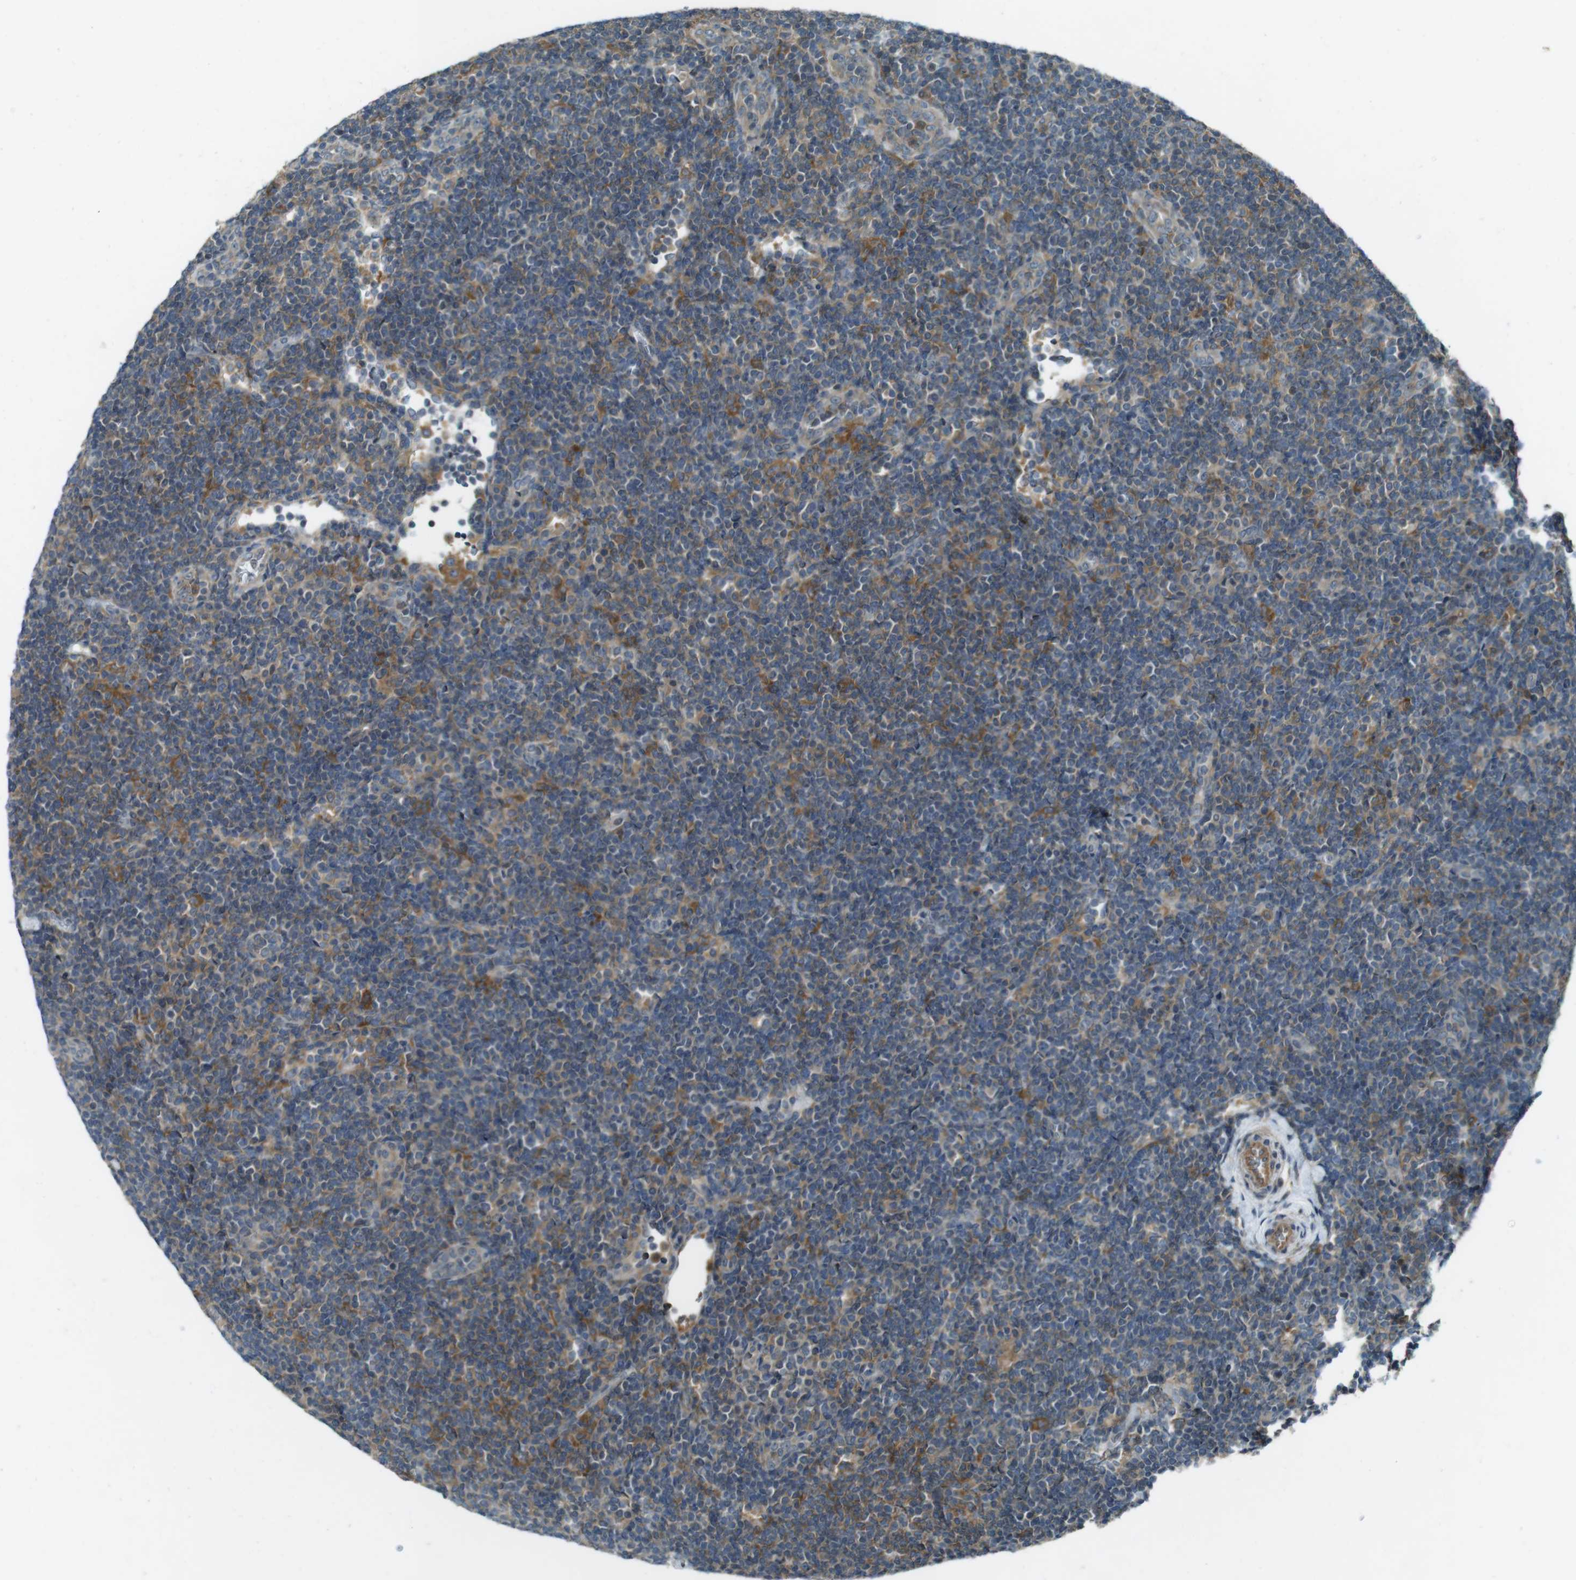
{"staining": {"intensity": "weak", "quantity": "25%-75%", "location": "cytoplasmic/membranous"}, "tissue": "lymphoma", "cell_type": "Tumor cells", "image_type": "cancer", "snomed": [{"axis": "morphology", "description": "Hodgkin's disease, NOS"}, {"axis": "topography", "description": "Lymph node"}], "caption": "Immunohistochemistry histopathology image of human lymphoma stained for a protein (brown), which demonstrates low levels of weak cytoplasmic/membranous positivity in about 25%-75% of tumor cells.", "gene": "ZYX", "patient": {"sex": "female", "age": 57}}